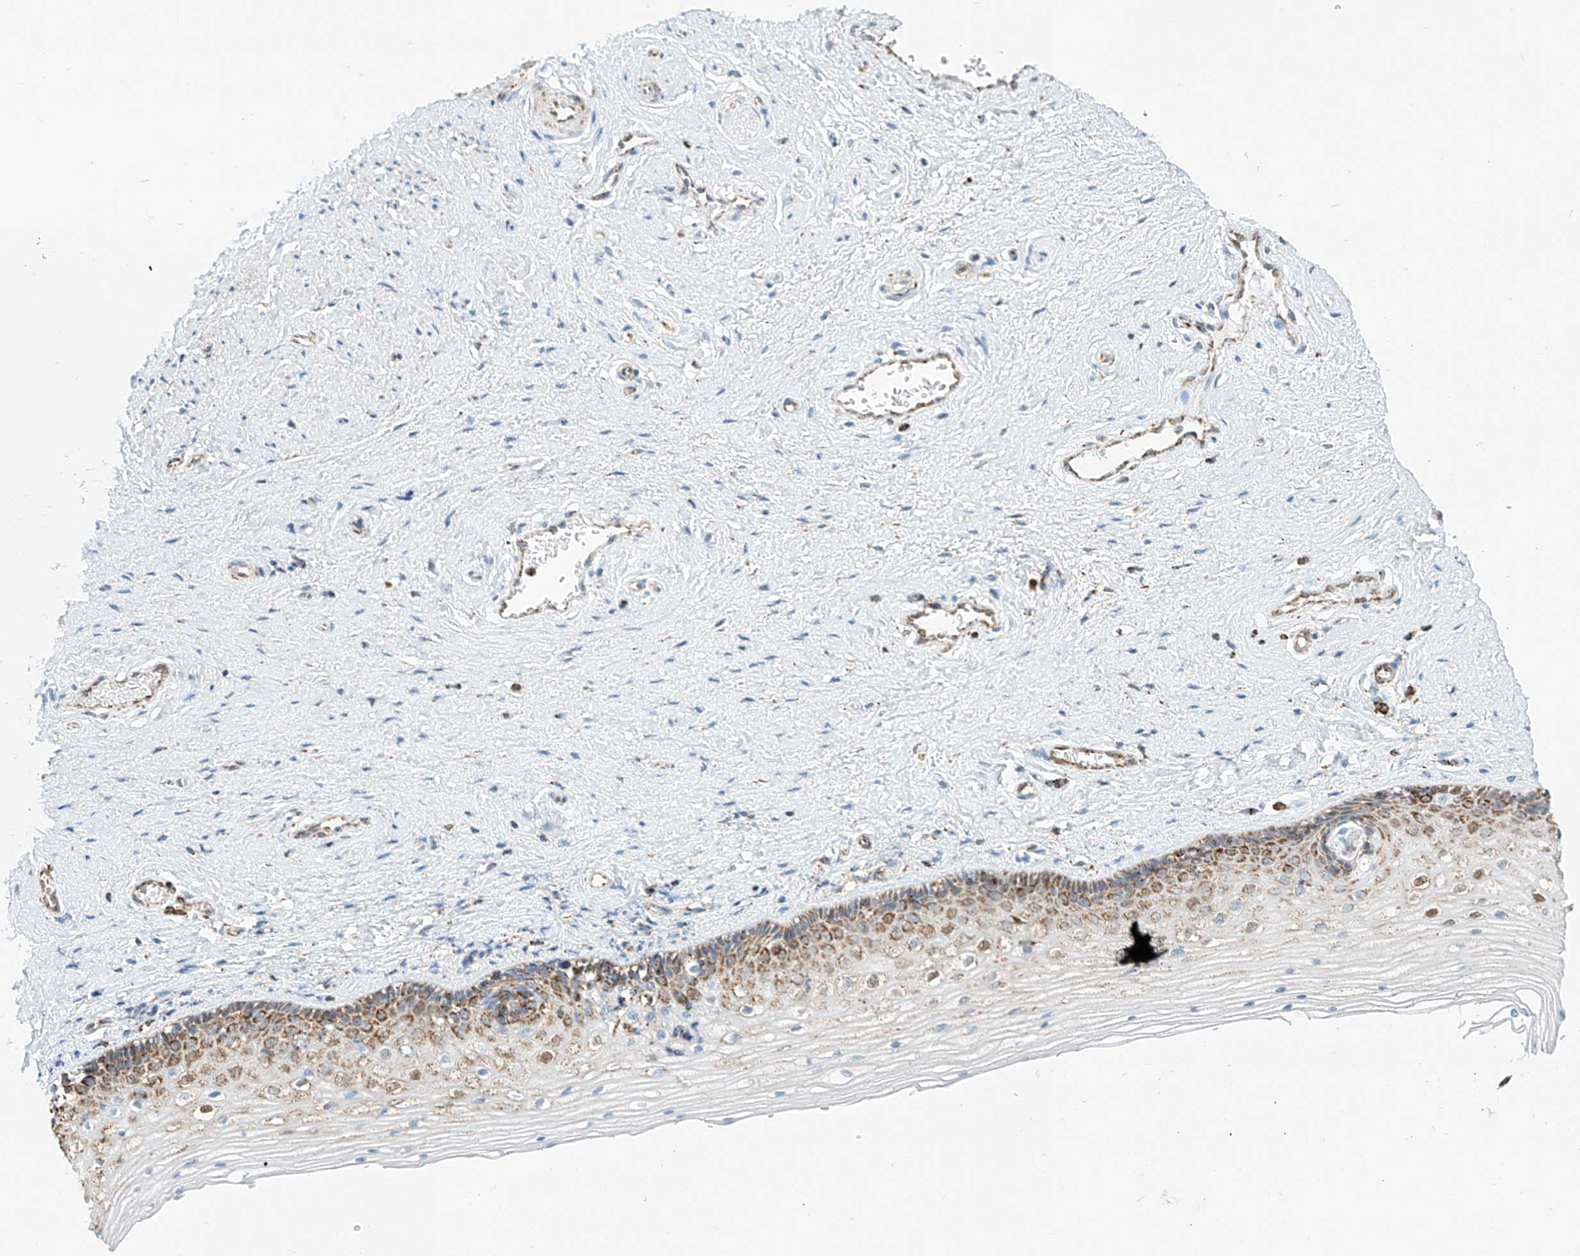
{"staining": {"intensity": "moderate", "quantity": "25%-75%", "location": "cytoplasmic/membranous,nuclear"}, "tissue": "vagina", "cell_type": "Squamous epithelial cells", "image_type": "normal", "snomed": [{"axis": "morphology", "description": "Normal tissue, NOS"}, {"axis": "topography", "description": "Vagina"}], "caption": "Vagina was stained to show a protein in brown. There is medium levels of moderate cytoplasmic/membranous,nuclear staining in approximately 25%-75% of squamous epithelial cells. The protein of interest is shown in brown color, while the nuclei are stained blue.", "gene": "PPA2", "patient": {"sex": "female", "age": 46}}